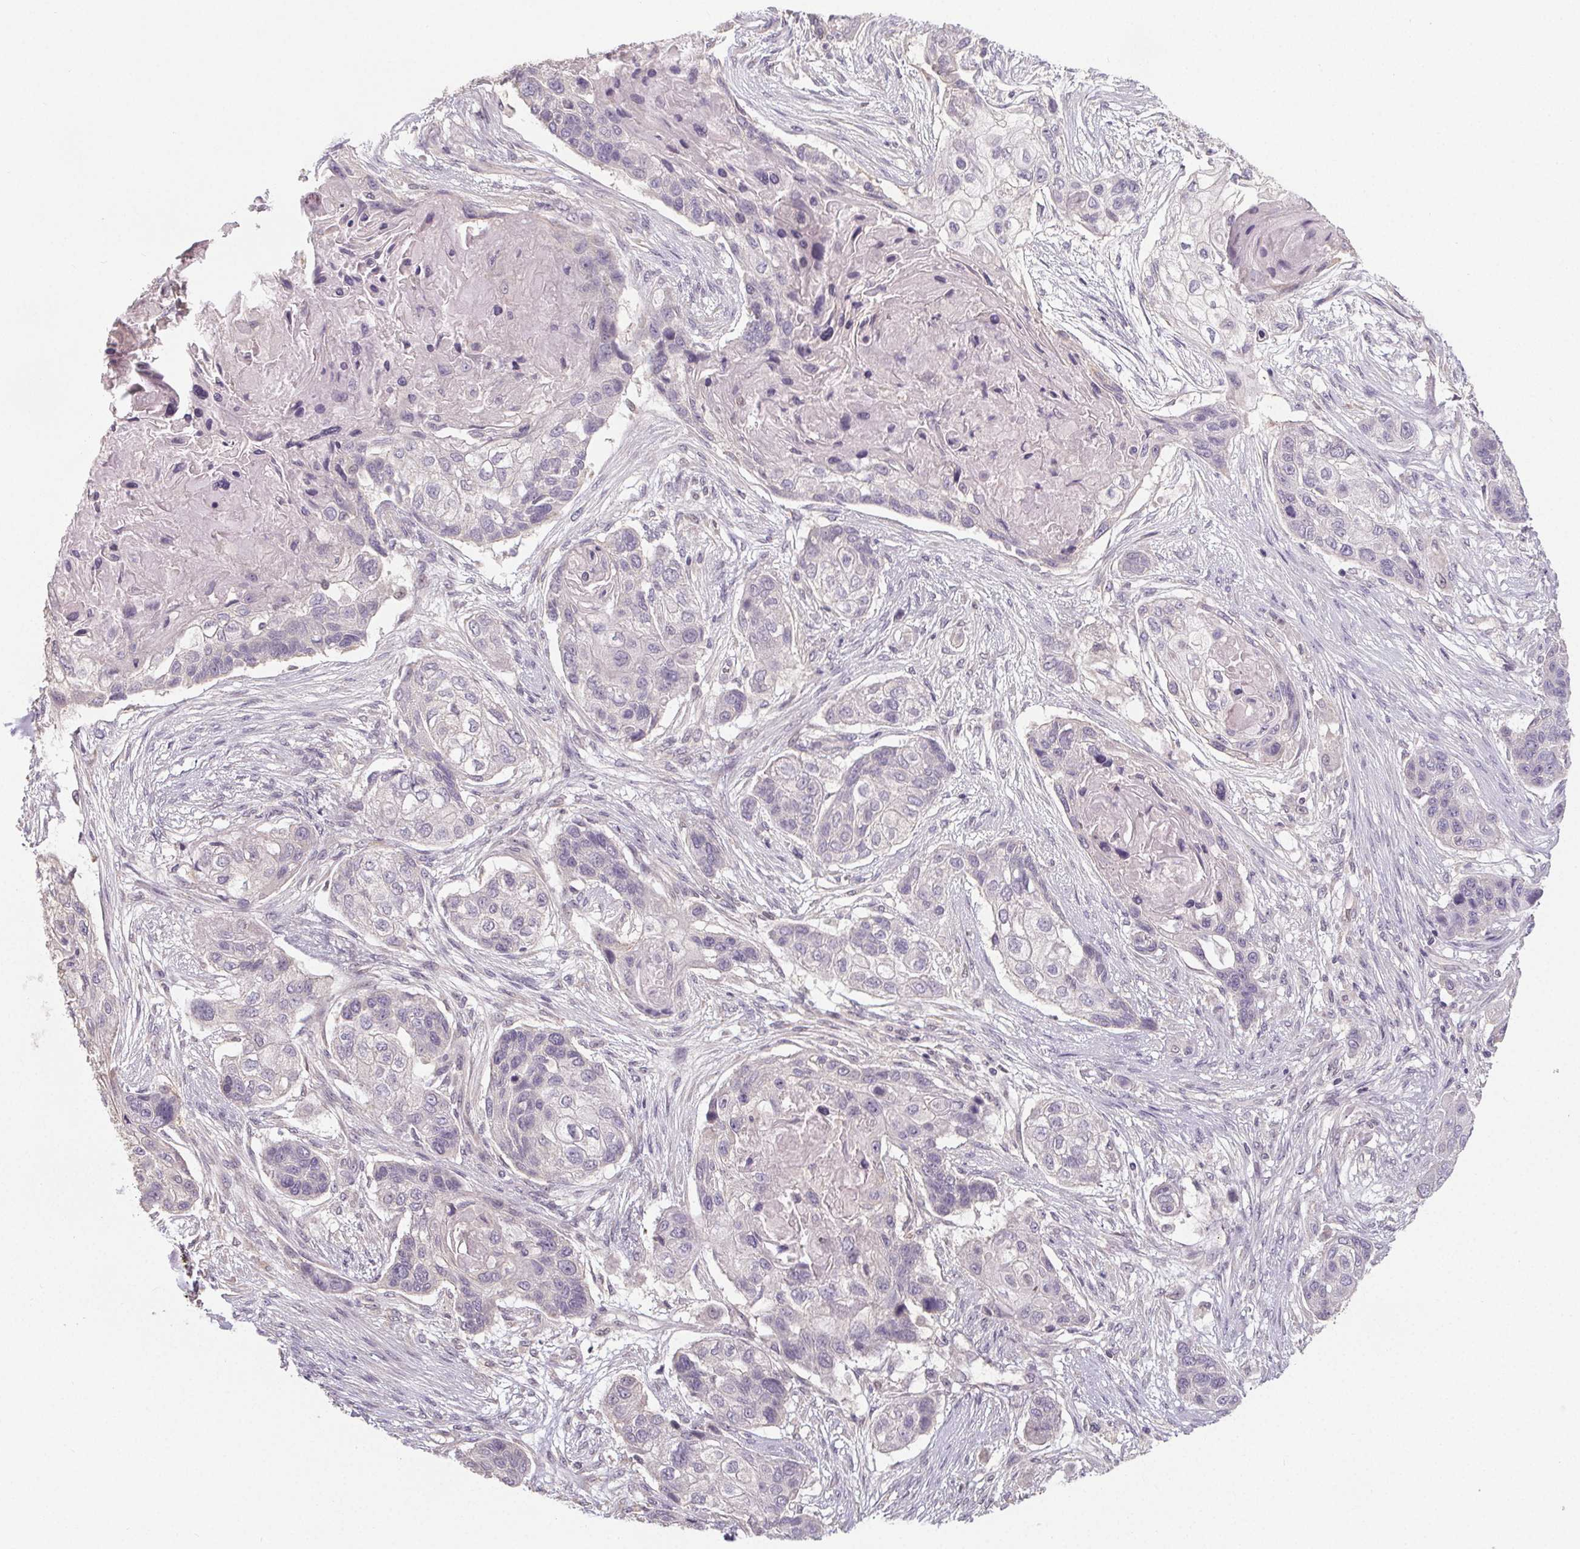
{"staining": {"intensity": "negative", "quantity": "none", "location": "none"}, "tissue": "lung cancer", "cell_type": "Tumor cells", "image_type": "cancer", "snomed": [{"axis": "morphology", "description": "Squamous cell carcinoma, NOS"}, {"axis": "topography", "description": "Lung"}], "caption": "A micrograph of squamous cell carcinoma (lung) stained for a protein exhibits no brown staining in tumor cells. Nuclei are stained in blue.", "gene": "SLC26A2", "patient": {"sex": "male", "age": 69}}